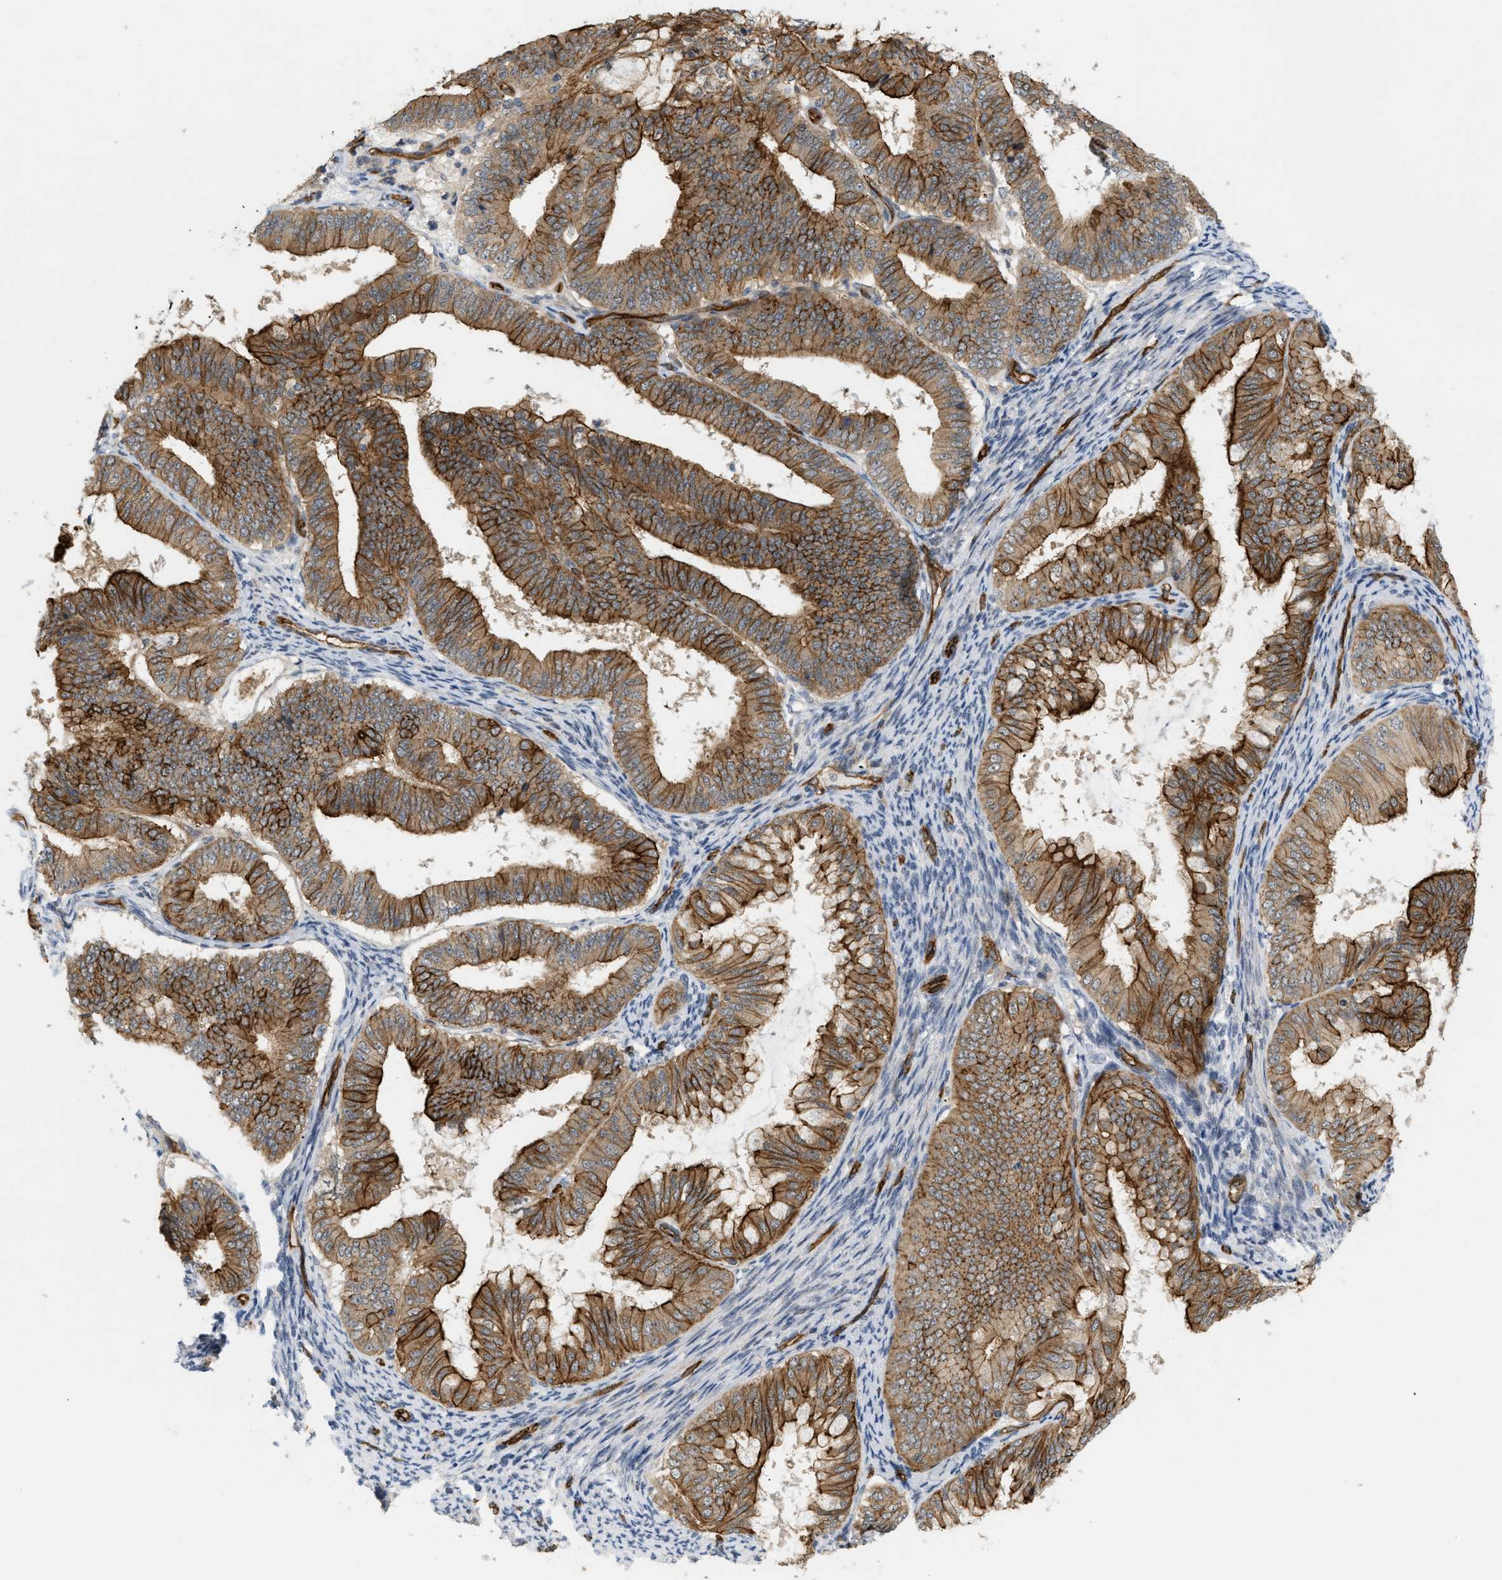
{"staining": {"intensity": "strong", "quantity": ">75%", "location": "cytoplasmic/membranous"}, "tissue": "endometrial cancer", "cell_type": "Tumor cells", "image_type": "cancer", "snomed": [{"axis": "morphology", "description": "Adenocarcinoma, NOS"}, {"axis": "topography", "description": "Endometrium"}], "caption": "Human endometrial cancer (adenocarcinoma) stained with a brown dye demonstrates strong cytoplasmic/membranous positive expression in approximately >75% of tumor cells.", "gene": "PALMD", "patient": {"sex": "female", "age": 63}}